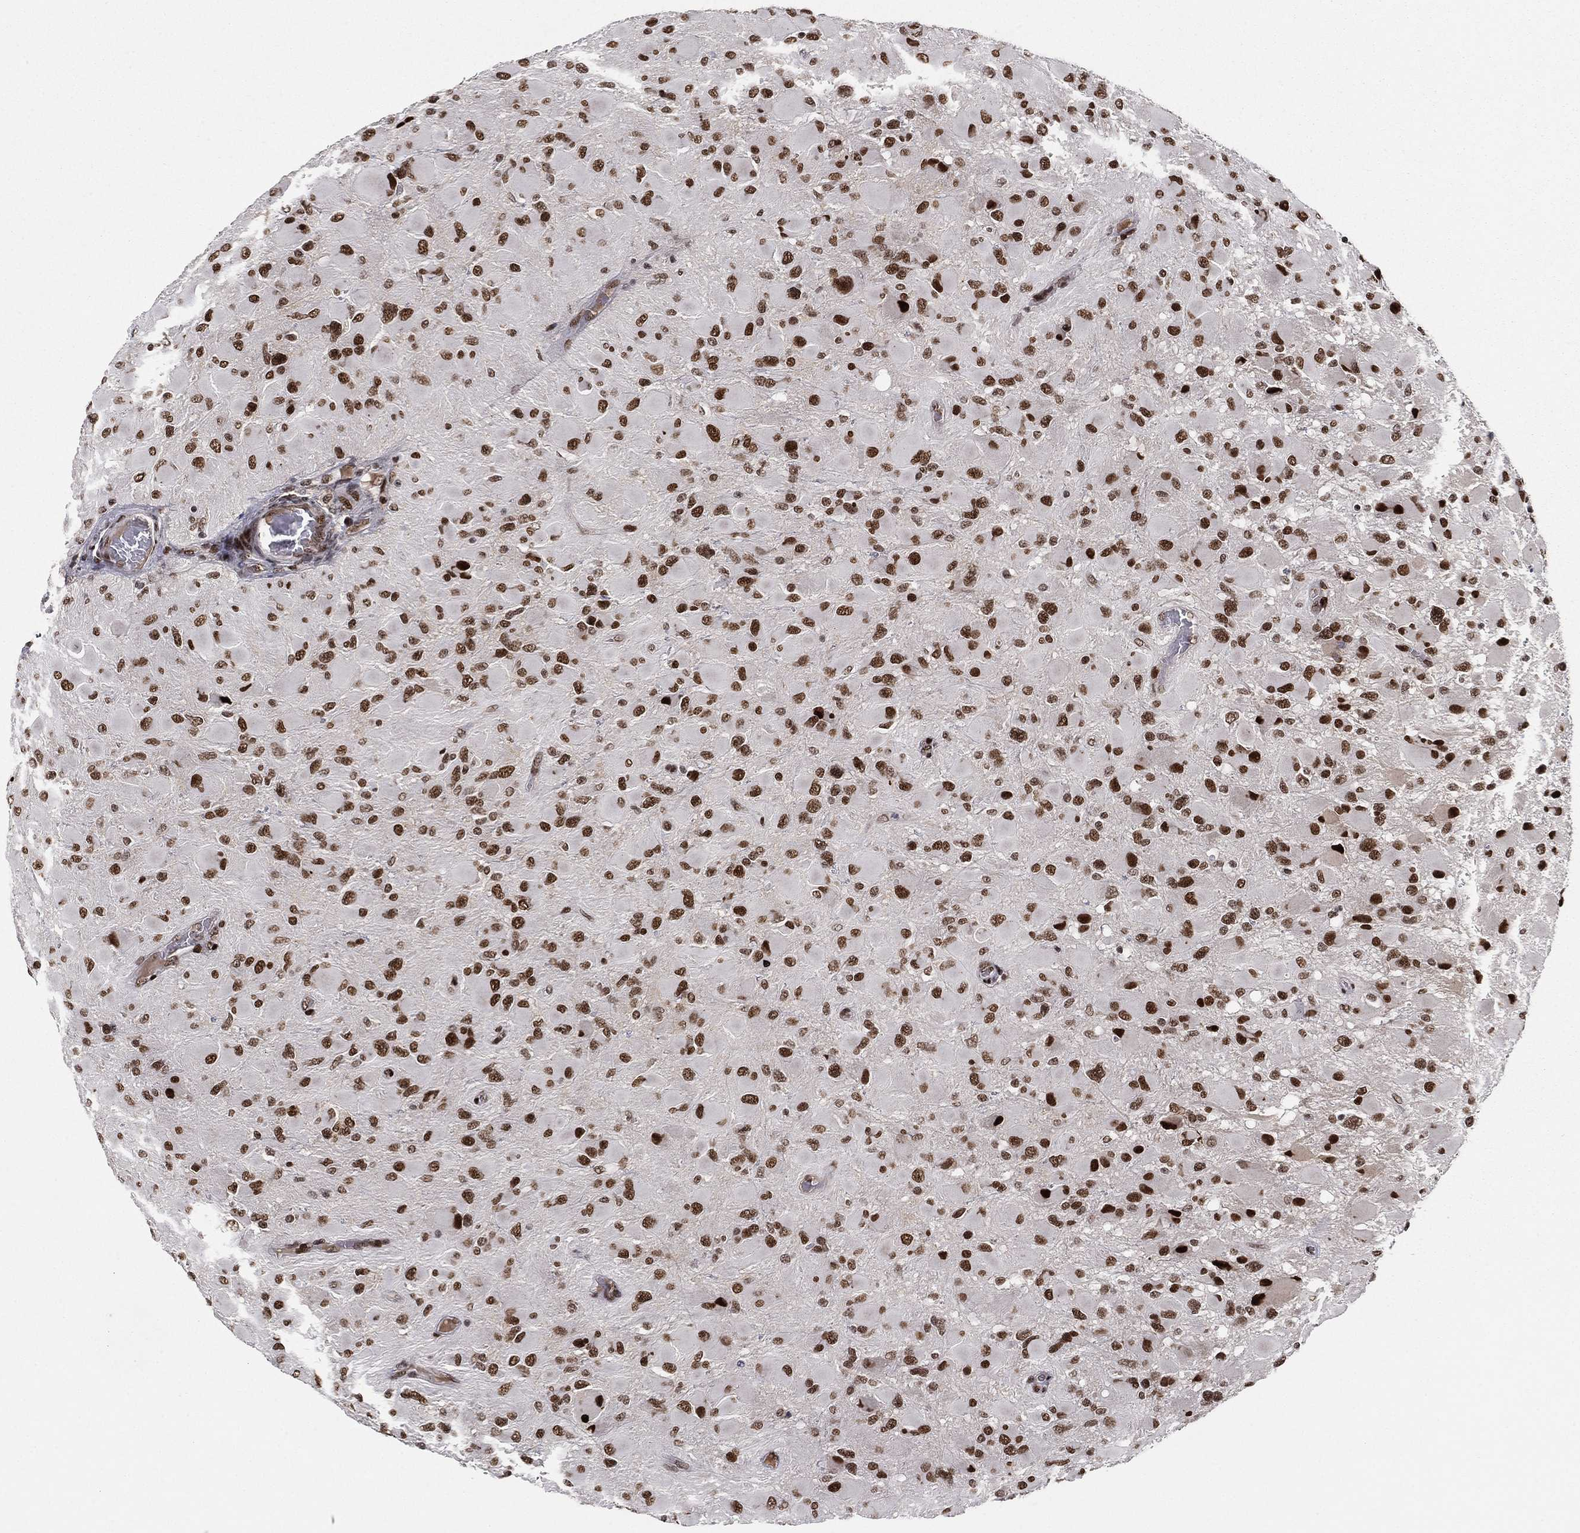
{"staining": {"intensity": "strong", "quantity": ">75%", "location": "nuclear"}, "tissue": "glioma", "cell_type": "Tumor cells", "image_type": "cancer", "snomed": [{"axis": "morphology", "description": "Glioma, malignant, High grade"}, {"axis": "topography", "description": "Cerebral cortex"}], "caption": "Tumor cells reveal strong nuclear staining in about >75% of cells in malignant glioma (high-grade). The protein is shown in brown color, while the nuclei are stained blue.", "gene": "RTF1", "patient": {"sex": "female", "age": 36}}